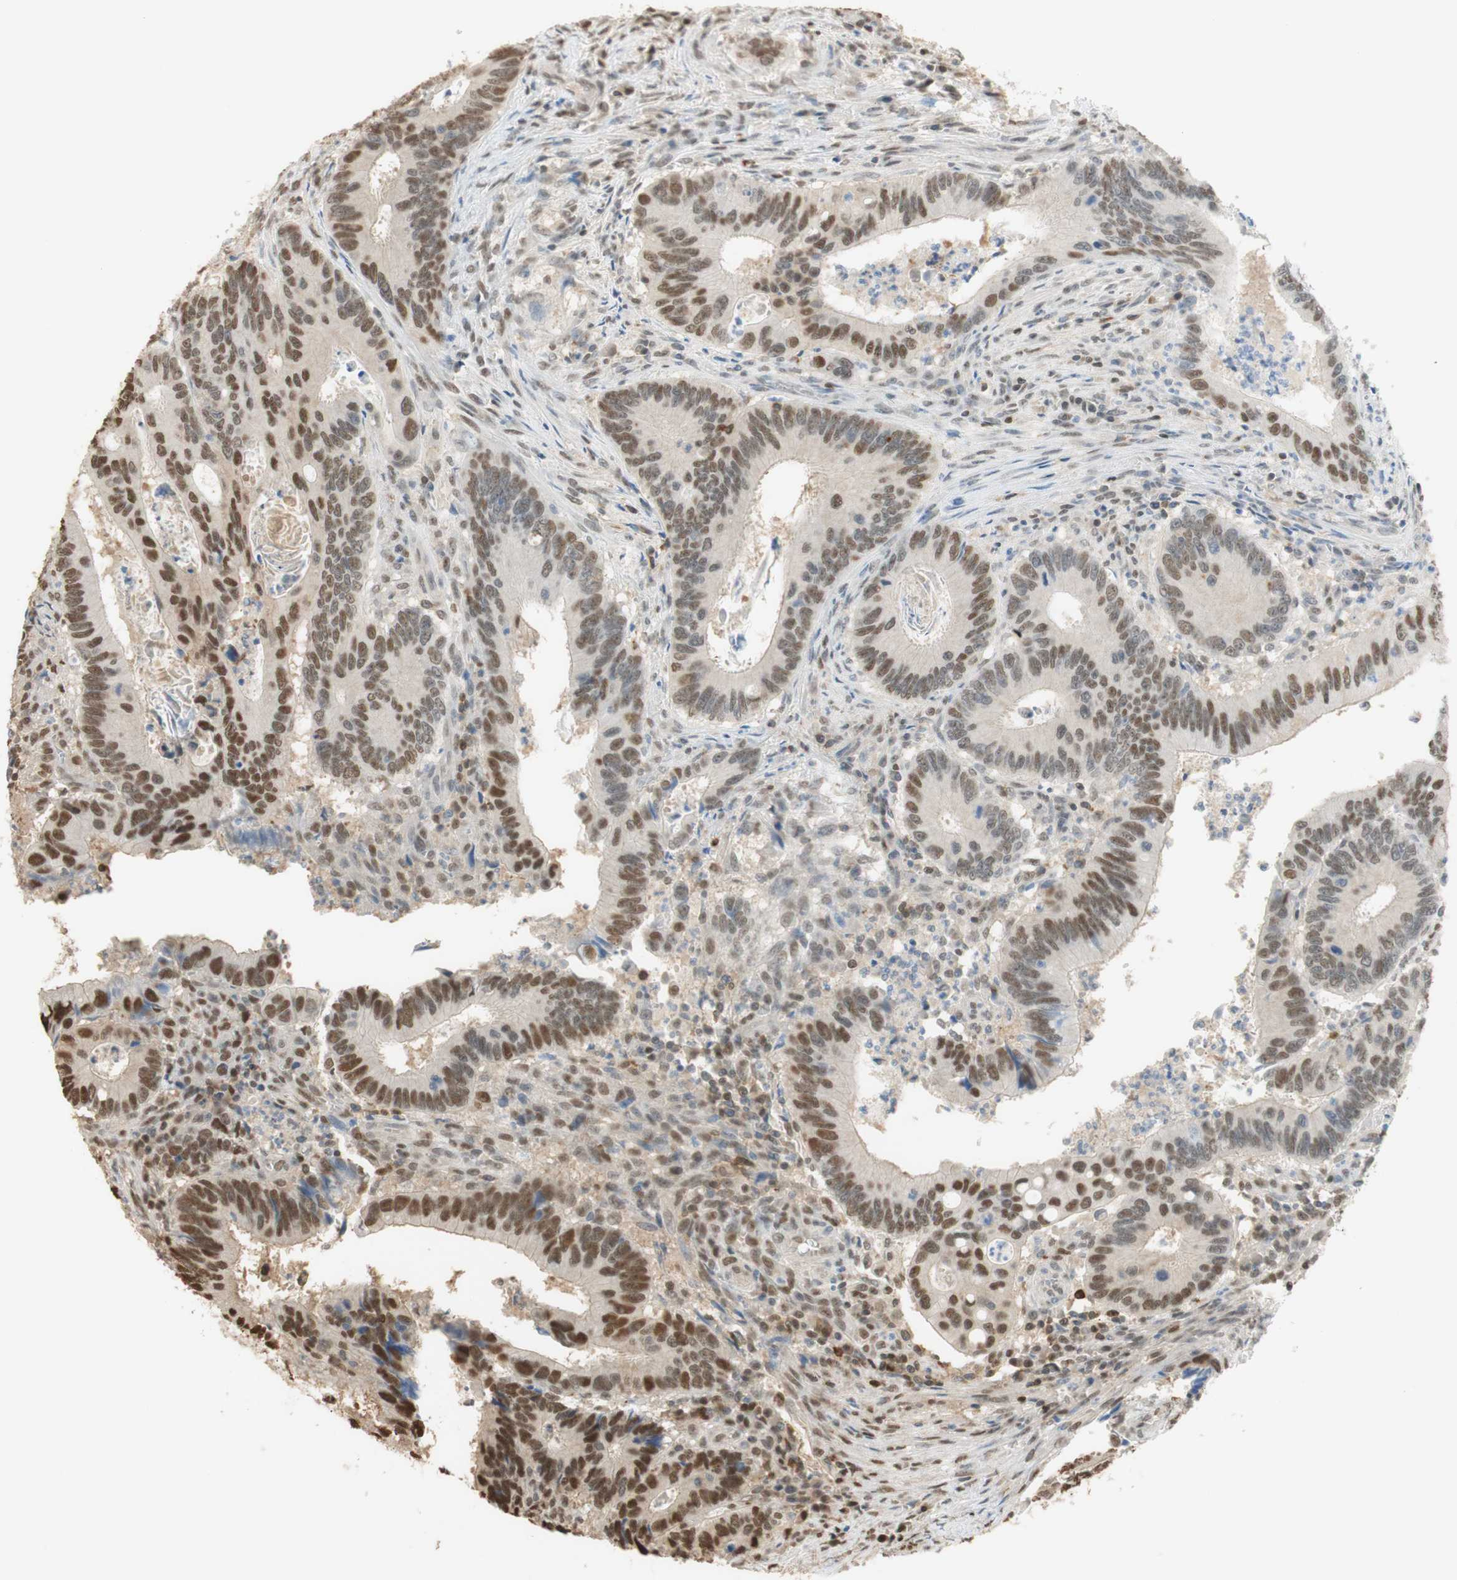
{"staining": {"intensity": "moderate", "quantity": ">75%", "location": "nuclear"}, "tissue": "colorectal cancer", "cell_type": "Tumor cells", "image_type": "cancer", "snomed": [{"axis": "morphology", "description": "Inflammation, NOS"}, {"axis": "morphology", "description": "Adenocarcinoma, NOS"}, {"axis": "topography", "description": "Colon"}], "caption": "Protein positivity by IHC displays moderate nuclear positivity in about >75% of tumor cells in adenocarcinoma (colorectal).", "gene": "NAP1L4", "patient": {"sex": "male", "age": 72}}